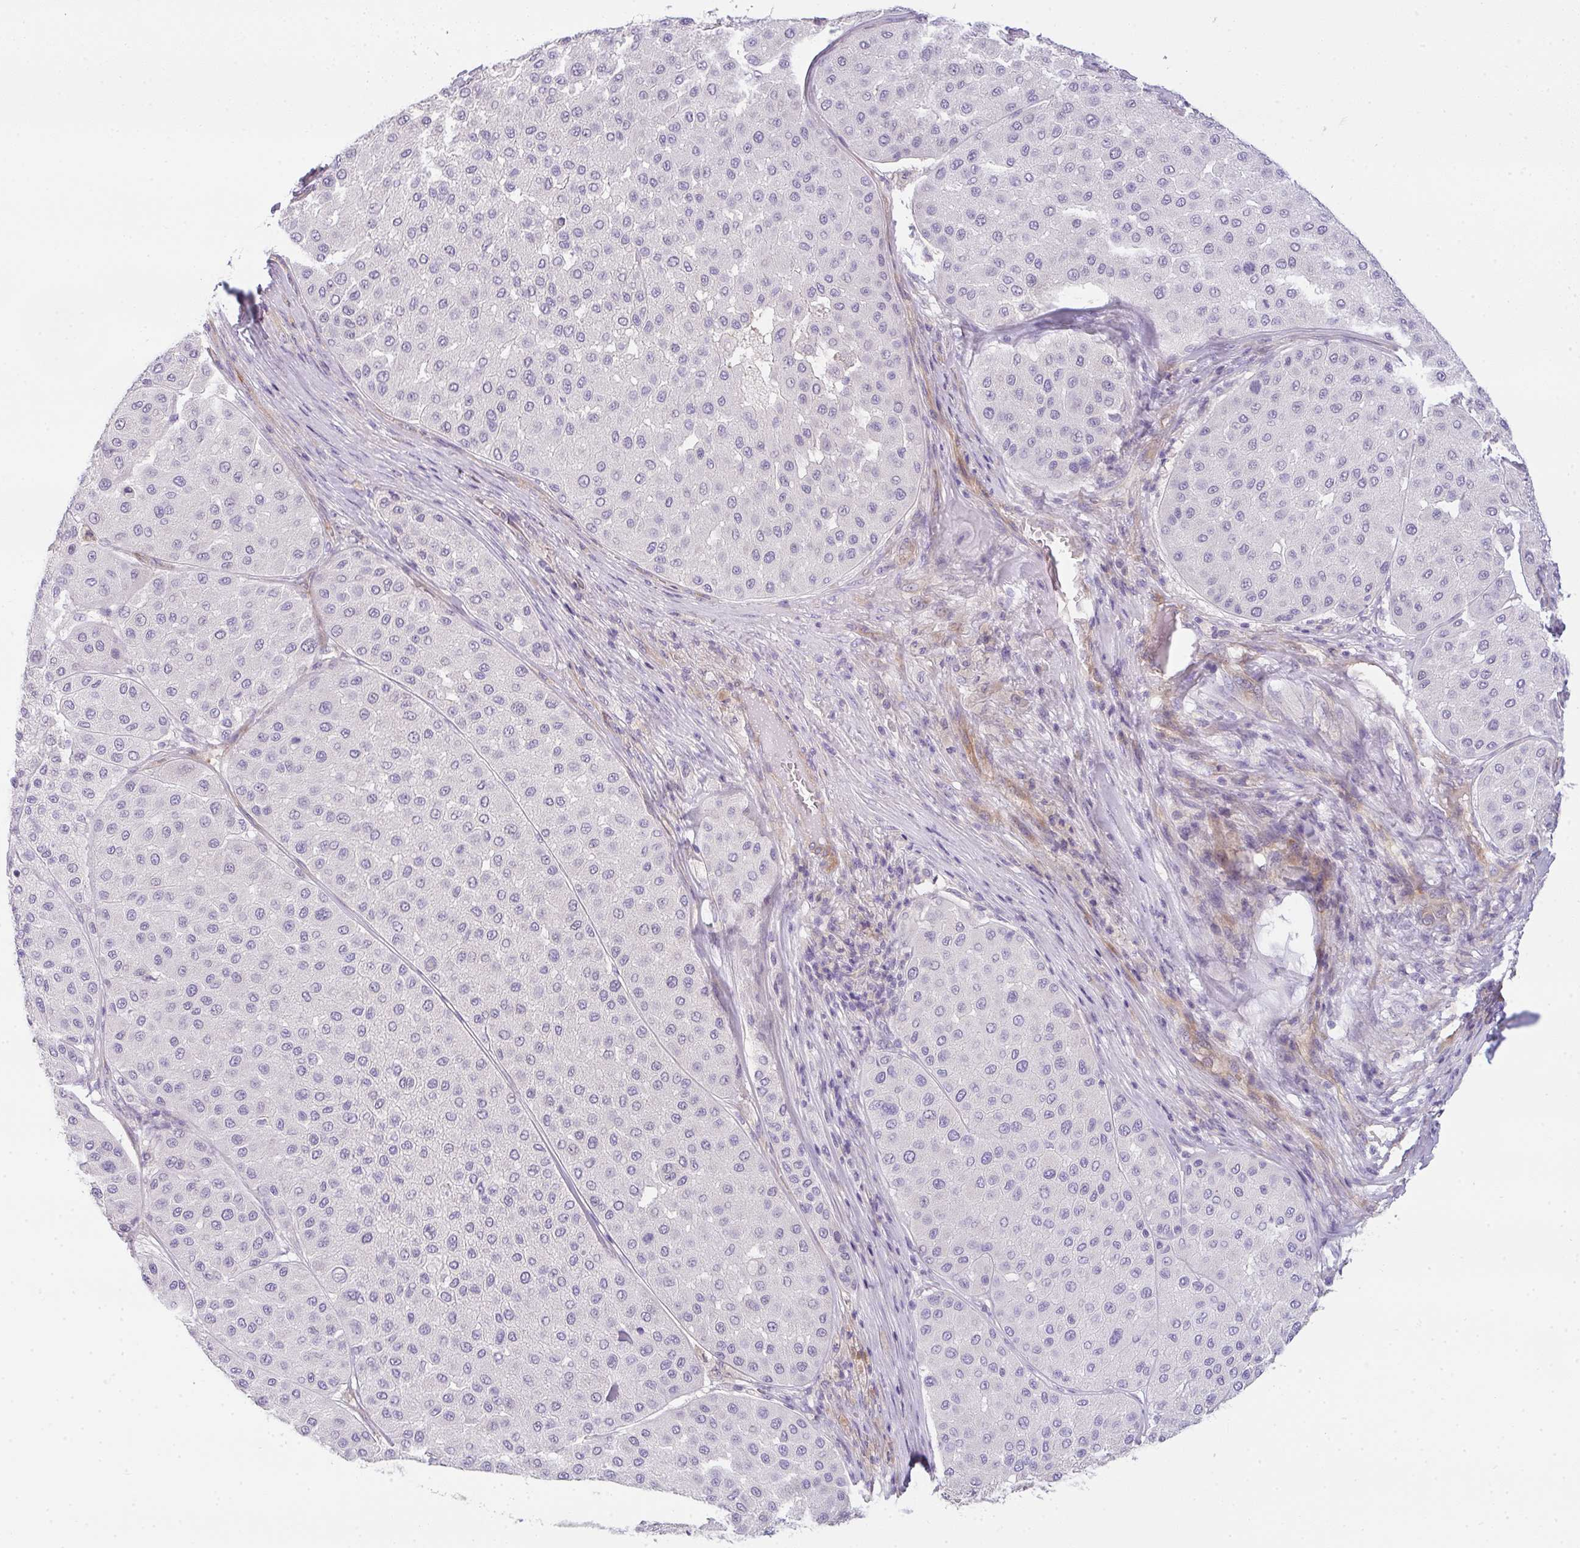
{"staining": {"intensity": "negative", "quantity": "none", "location": "none"}, "tissue": "melanoma", "cell_type": "Tumor cells", "image_type": "cancer", "snomed": [{"axis": "morphology", "description": "Malignant melanoma, Metastatic site"}, {"axis": "topography", "description": "Smooth muscle"}], "caption": "Tumor cells are negative for brown protein staining in malignant melanoma (metastatic site).", "gene": "FILIP1", "patient": {"sex": "male", "age": 41}}